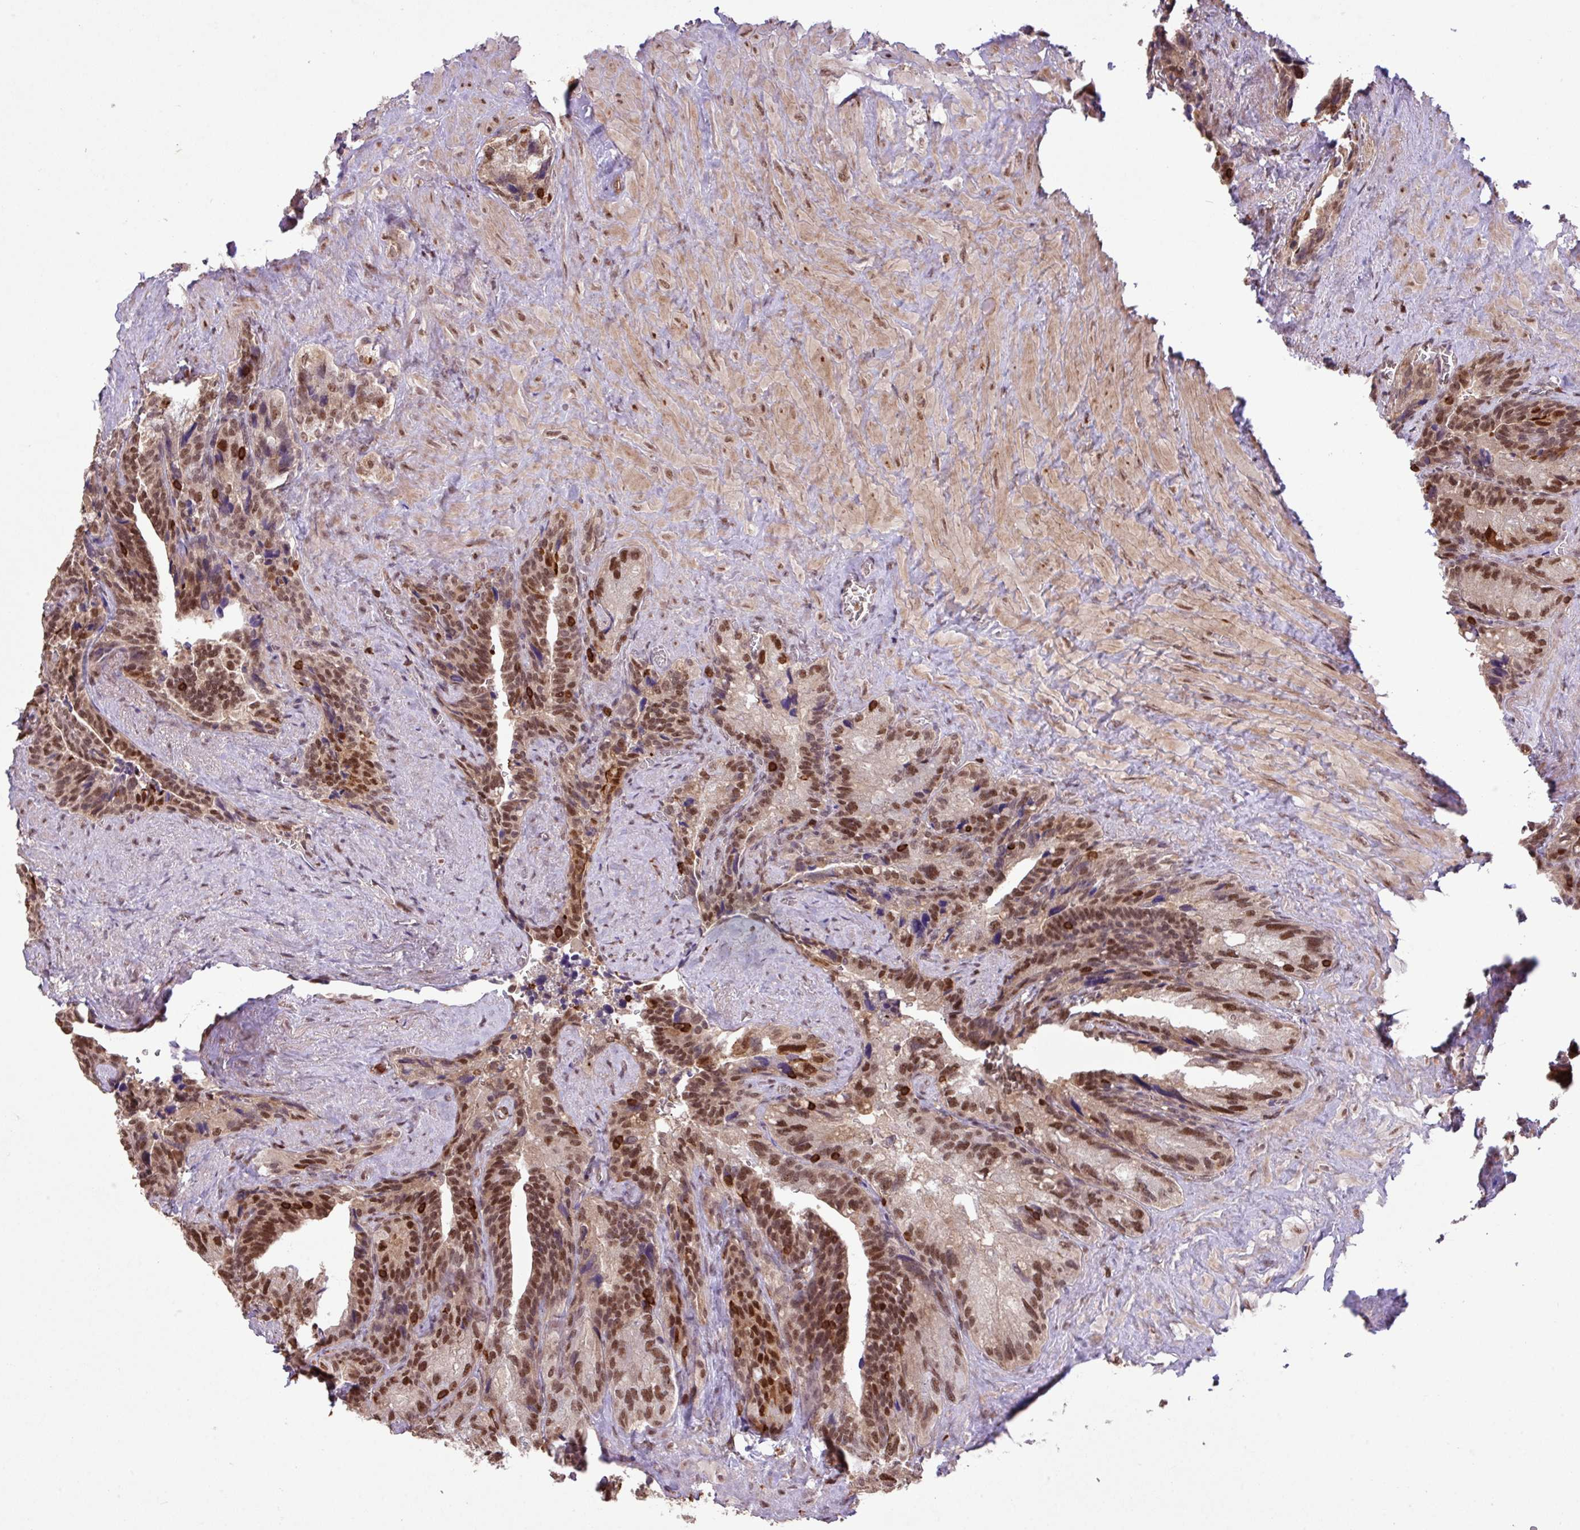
{"staining": {"intensity": "moderate", "quantity": ">75%", "location": "nuclear"}, "tissue": "seminal vesicle", "cell_type": "Glandular cells", "image_type": "normal", "snomed": [{"axis": "morphology", "description": "Normal tissue, NOS"}, {"axis": "topography", "description": "Seminal veicle"}], "caption": "Immunohistochemistry (DAB) staining of unremarkable human seminal vesicle shows moderate nuclear protein positivity in approximately >75% of glandular cells. The staining is performed using DAB brown chromogen to label protein expression. The nuclei are counter-stained blue using hematoxylin.", "gene": "GON7", "patient": {"sex": "male", "age": 68}}